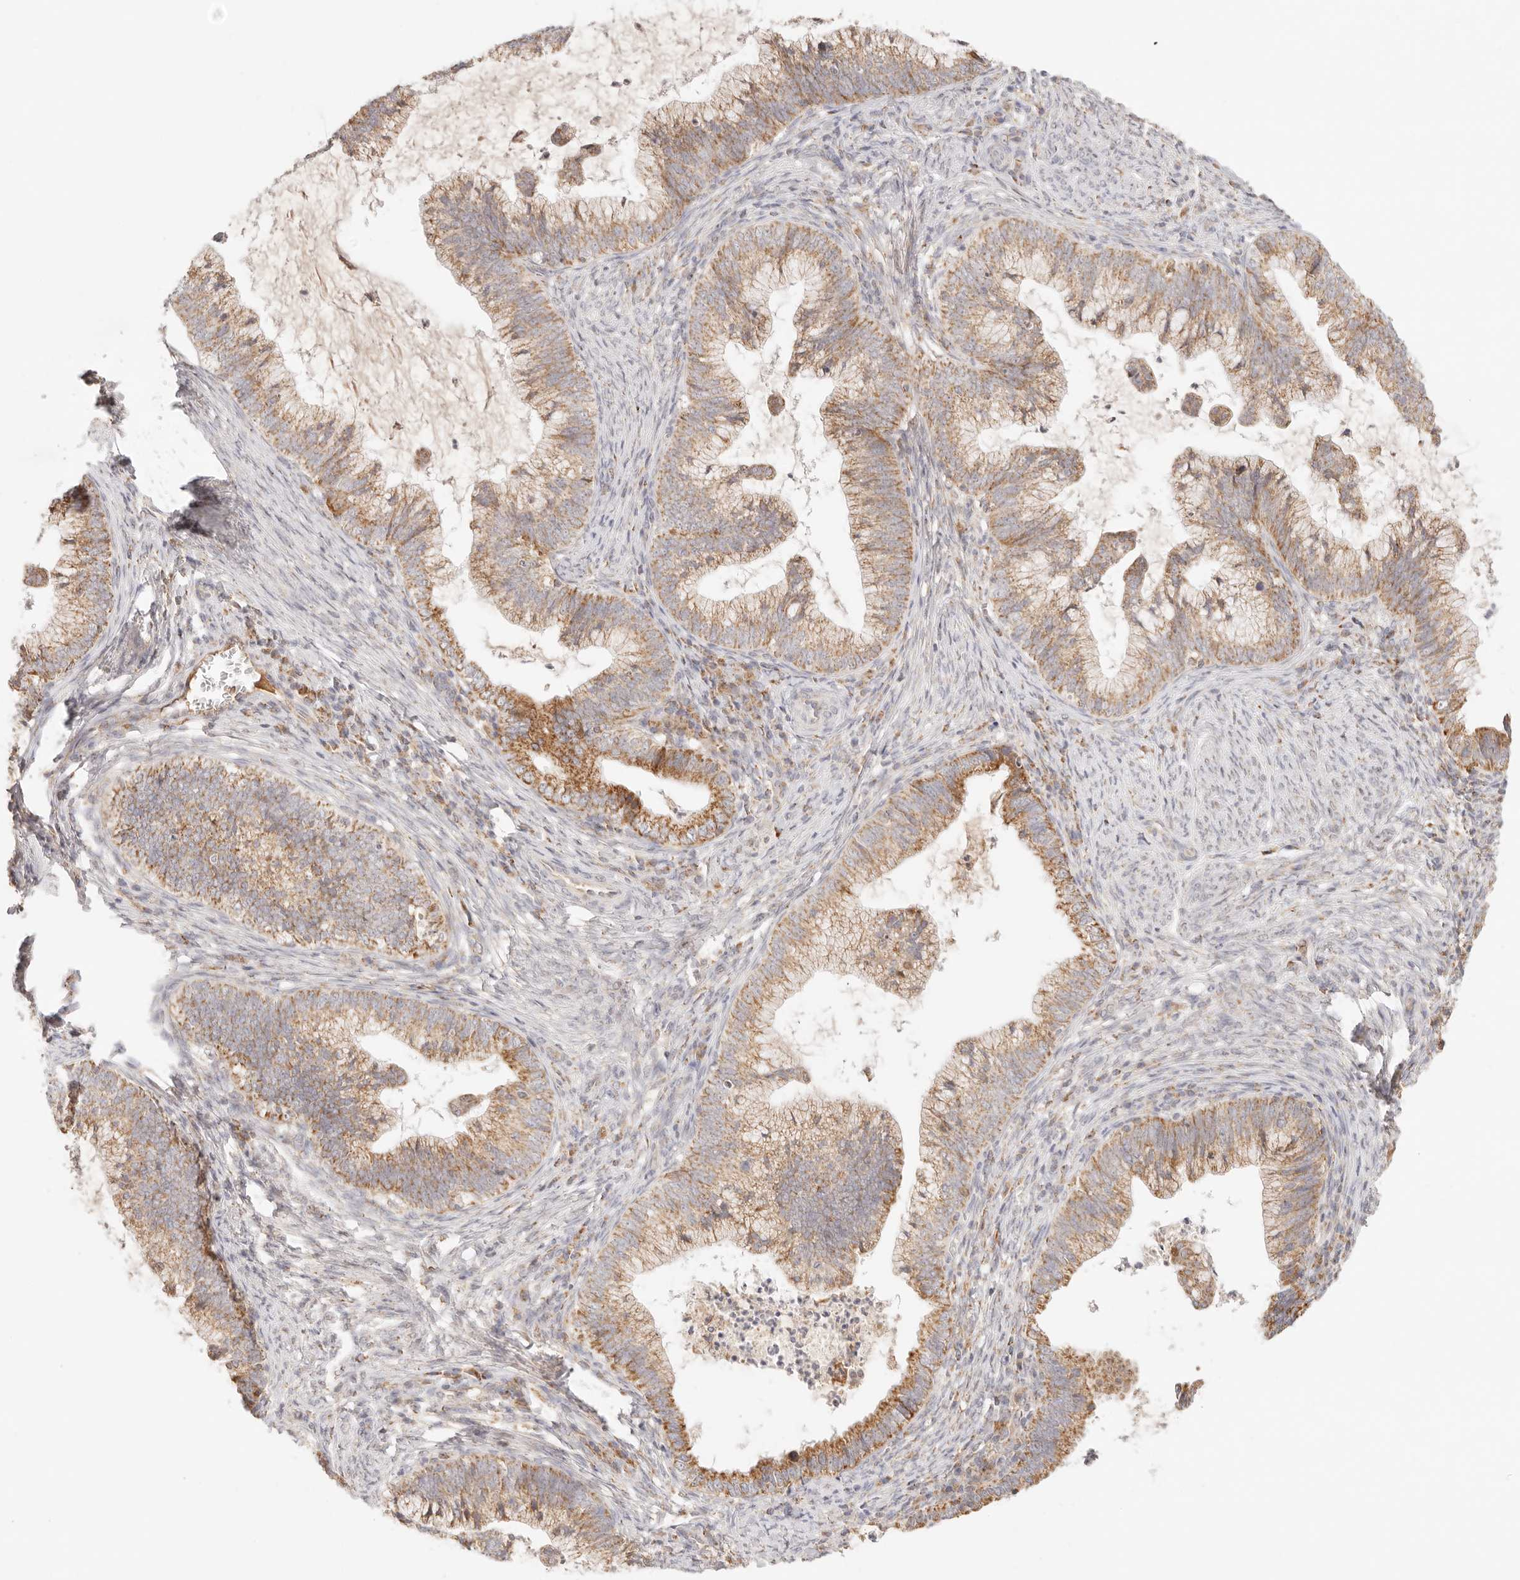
{"staining": {"intensity": "moderate", "quantity": ">75%", "location": "cytoplasmic/membranous"}, "tissue": "cervical cancer", "cell_type": "Tumor cells", "image_type": "cancer", "snomed": [{"axis": "morphology", "description": "Adenocarcinoma, NOS"}, {"axis": "topography", "description": "Cervix"}], "caption": "Protein analysis of adenocarcinoma (cervical) tissue demonstrates moderate cytoplasmic/membranous positivity in approximately >75% of tumor cells. (Stains: DAB in brown, nuclei in blue, Microscopy: brightfield microscopy at high magnification).", "gene": "COA6", "patient": {"sex": "female", "age": 36}}